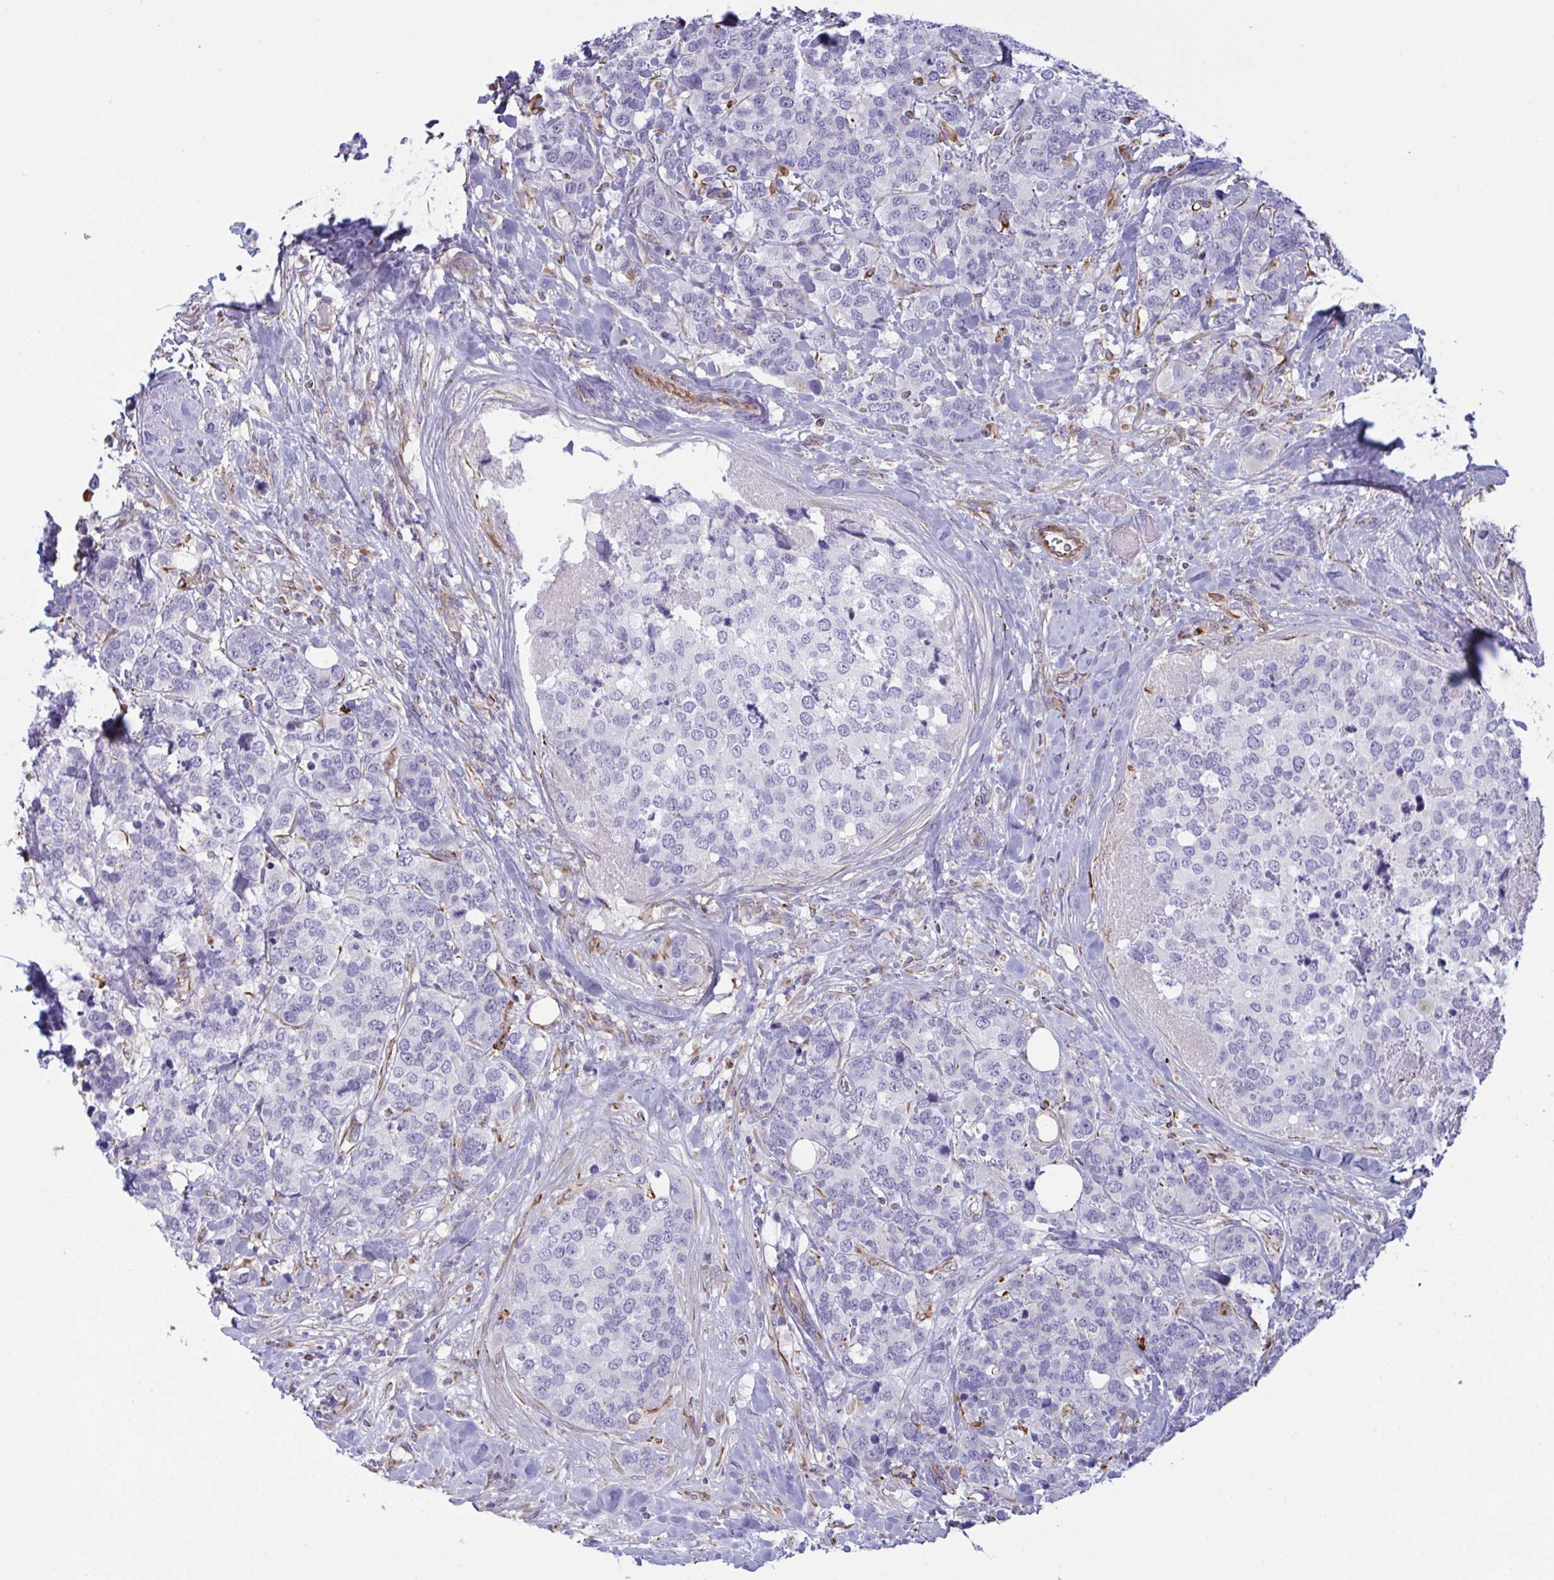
{"staining": {"intensity": "negative", "quantity": "none", "location": "none"}, "tissue": "breast cancer", "cell_type": "Tumor cells", "image_type": "cancer", "snomed": [{"axis": "morphology", "description": "Lobular carcinoma"}, {"axis": "topography", "description": "Breast"}], "caption": "High power microscopy photomicrograph of an immunohistochemistry photomicrograph of breast lobular carcinoma, revealing no significant expression in tumor cells.", "gene": "DCBLD1", "patient": {"sex": "female", "age": 59}}